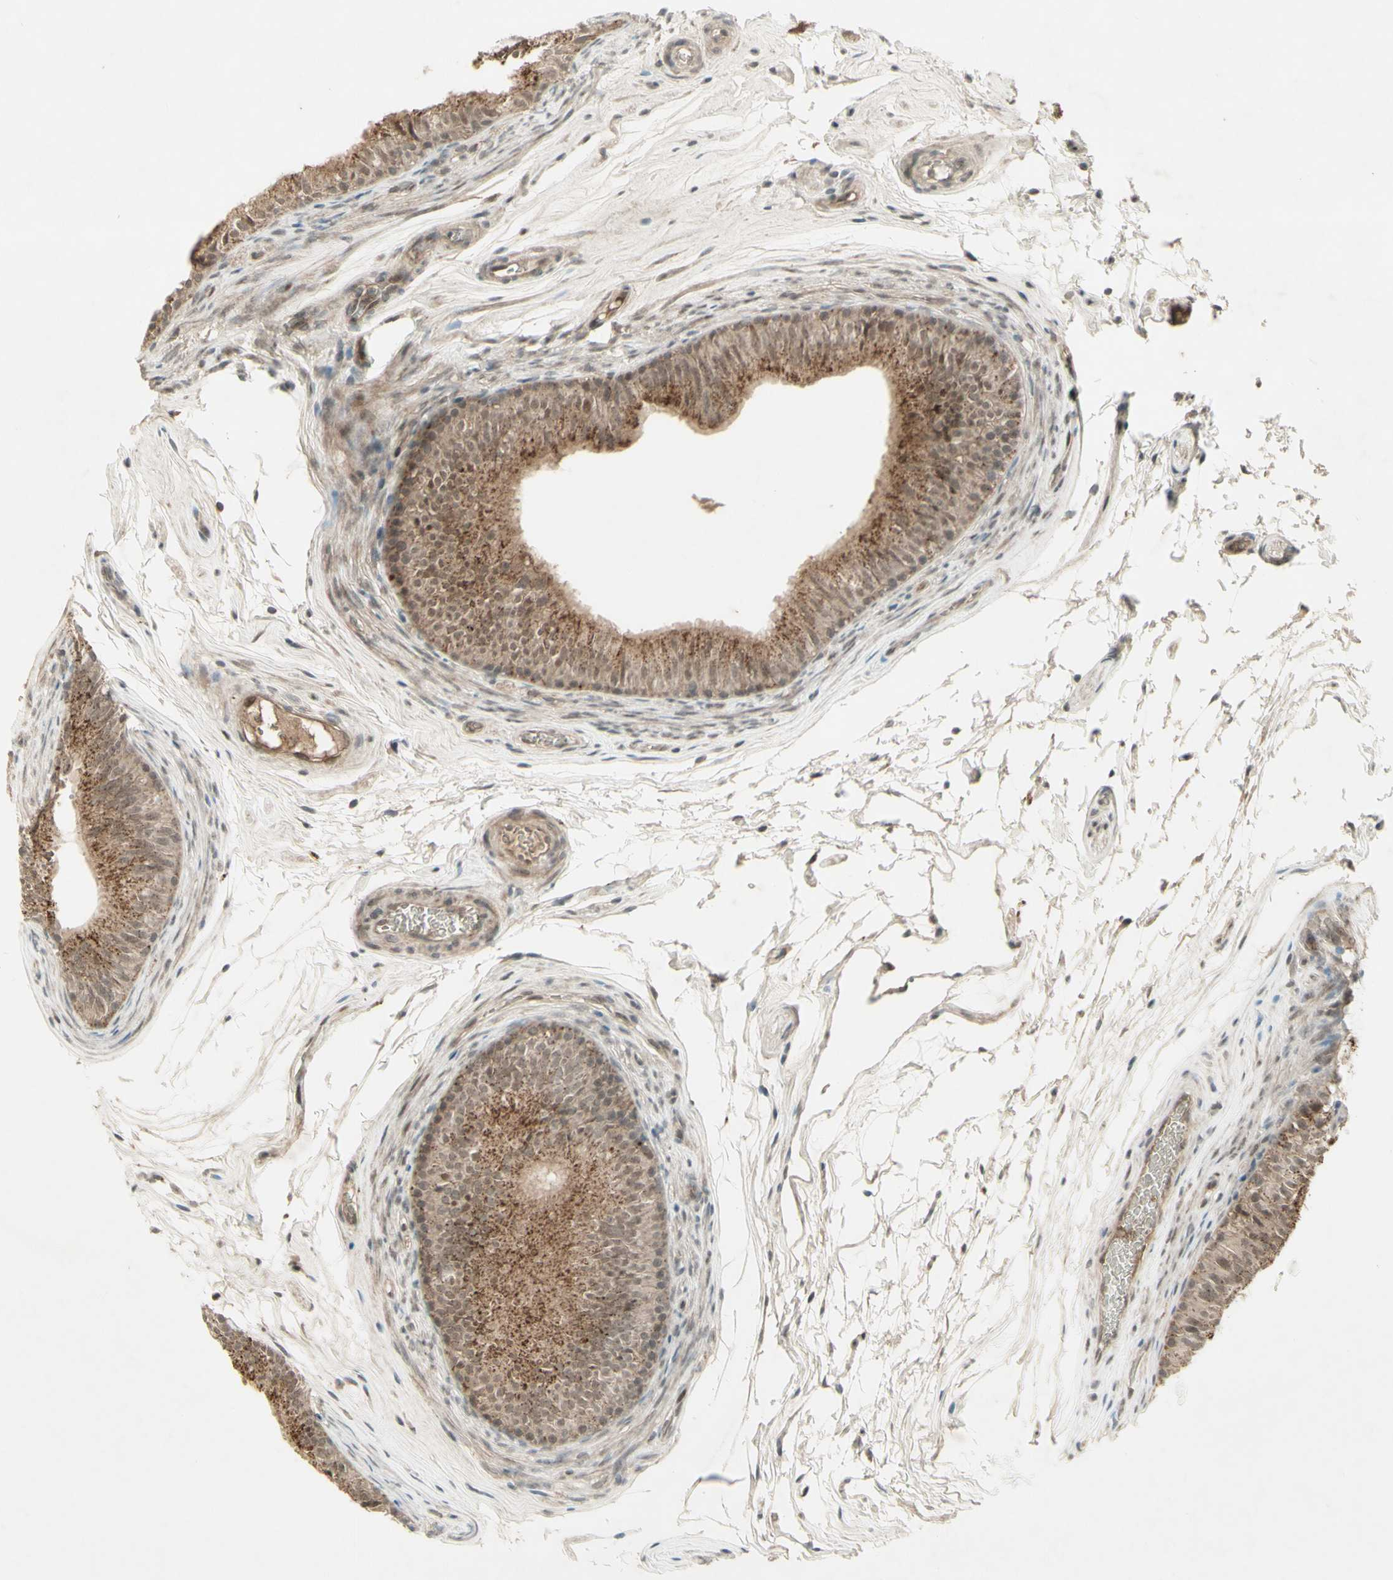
{"staining": {"intensity": "moderate", "quantity": "25%-75%", "location": "cytoplasmic/membranous,nuclear"}, "tissue": "epididymis", "cell_type": "Glandular cells", "image_type": "normal", "snomed": [{"axis": "morphology", "description": "Normal tissue, NOS"}, {"axis": "topography", "description": "Epididymis"}], "caption": "Moderate cytoplasmic/membranous,nuclear positivity is identified in approximately 25%-75% of glandular cells in unremarkable epididymis. The protein of interest is stained brown, and the nuclei are stained in blue (DAB (3,3'-diaminobenzidine) IHC with brightfield microscopy, high magnification).", "gene": "MSH6", "patient": {"sex": "male", "age": 36}}